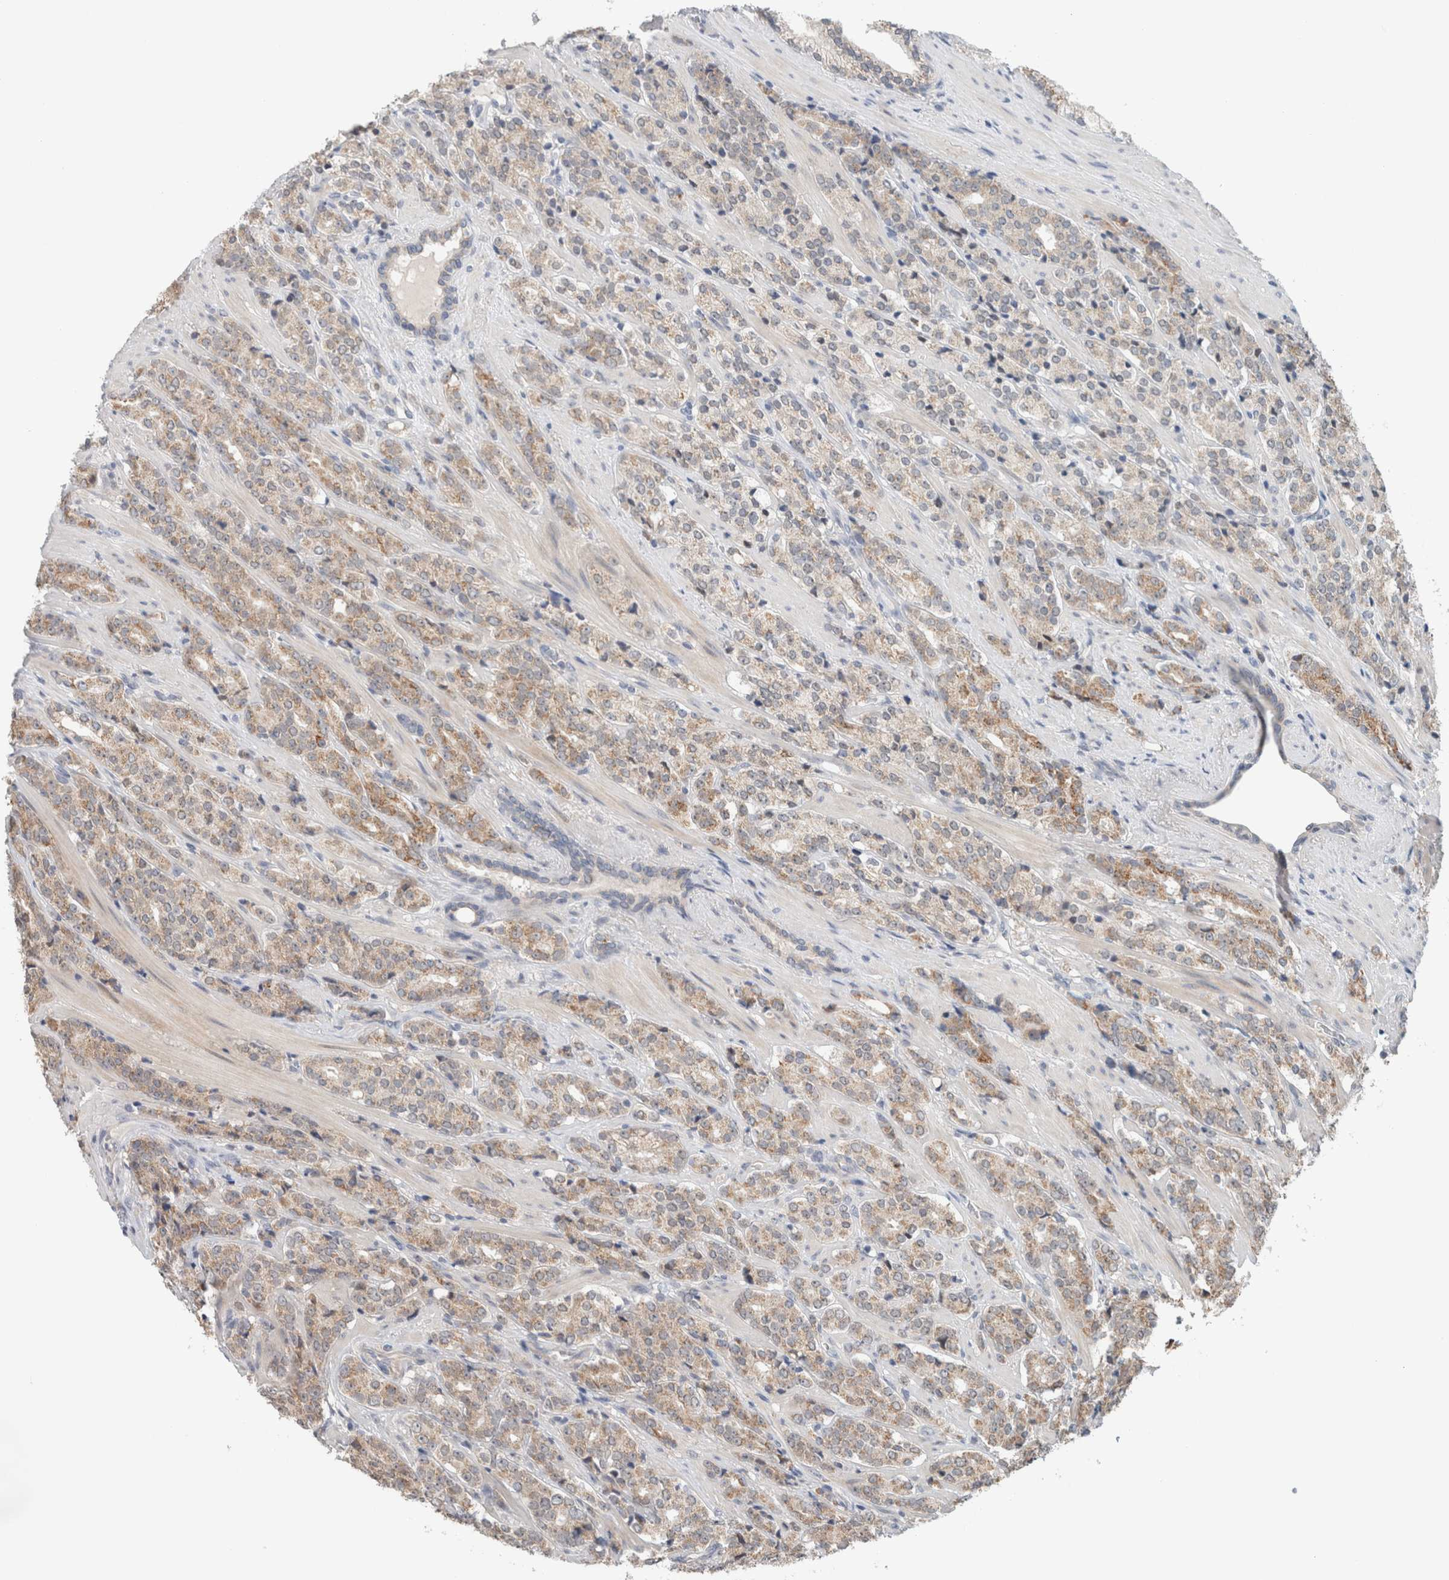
{"staining": {"intensity": "weak", "quantity": ">75%", "location": "cytoplasmic/membranous"}, "tissue": "prostate cancer", "cell_type": "Tumor cells", "image_type": "cancer", "snomed": [{"axis": "morphology", "description": "Adenocarcinoma, High grade"}, {"axis": "topography", "description": "Prostate"}], "caption": "Immunohistochemical staining of high-grade adenocarcinoma (prostate) reveals weak cytoplasmic/membranous protein expression in approximately >75% of tumor cells.", "gene": "CRAT", "patient": {"sex": "male", "age": 71}}